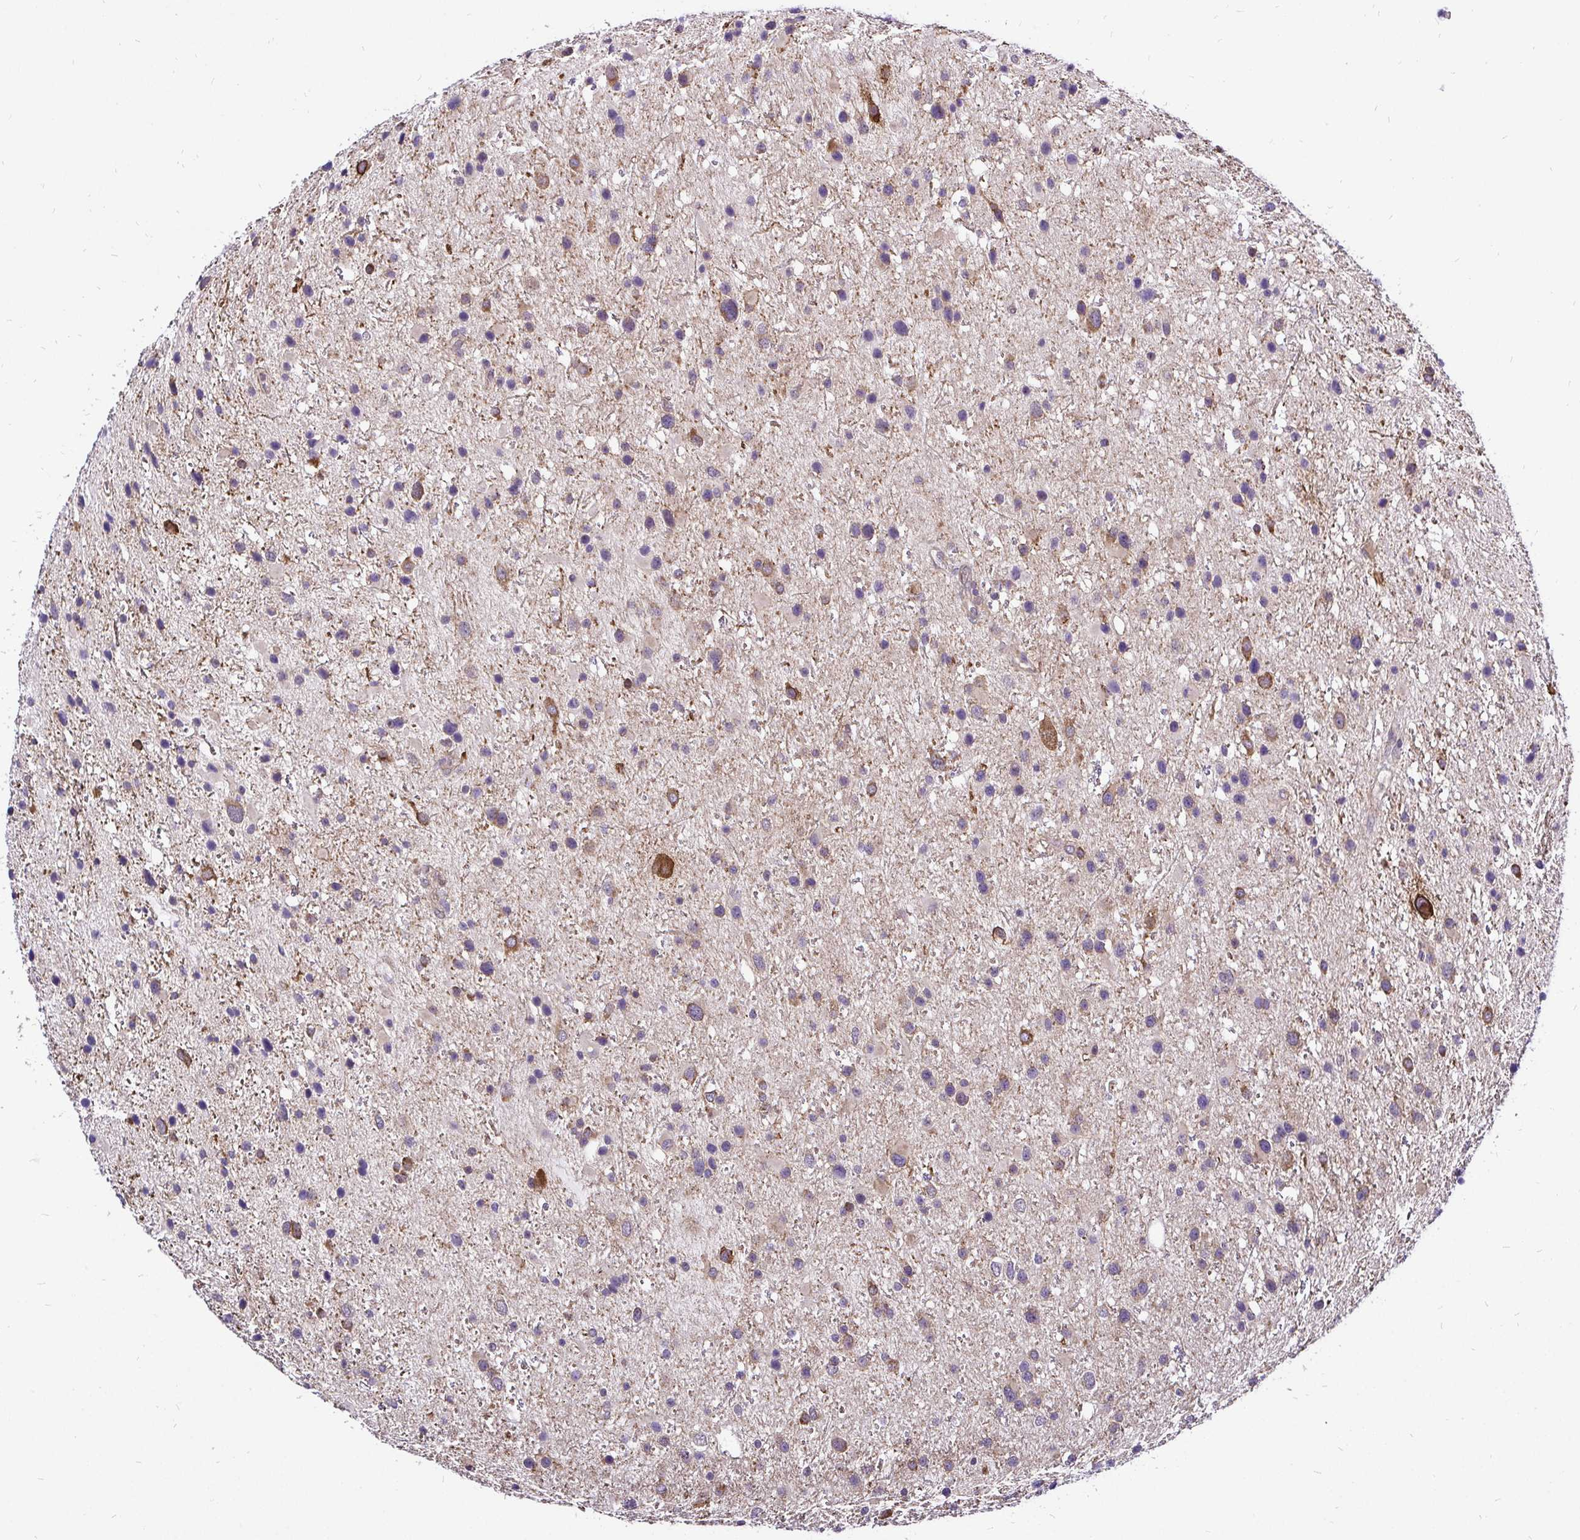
{"staining": {"intensity": "moderate", "quantity": "<25%", "location": "cytoplasmic/membranous"}, "tissue": "glioma", "cell_type": "Tumor cells", "image_type": "cancer", "snomed": [{"axis": "morphology", "description": "Glioma, malignant, Low grade"}, {"axis": "topography", "description": "Brain"}], "caption": "A low amount of moderate cytoplasmic/membranous staining is present in approximately <25% of tumor cells in malignant glioma (low-grade) tissue. (DAB IHC, brown staining for protein, blue staining for nuclei).", "gene": "CCDC122", "patient": {"sex": "female", "age": 32}}